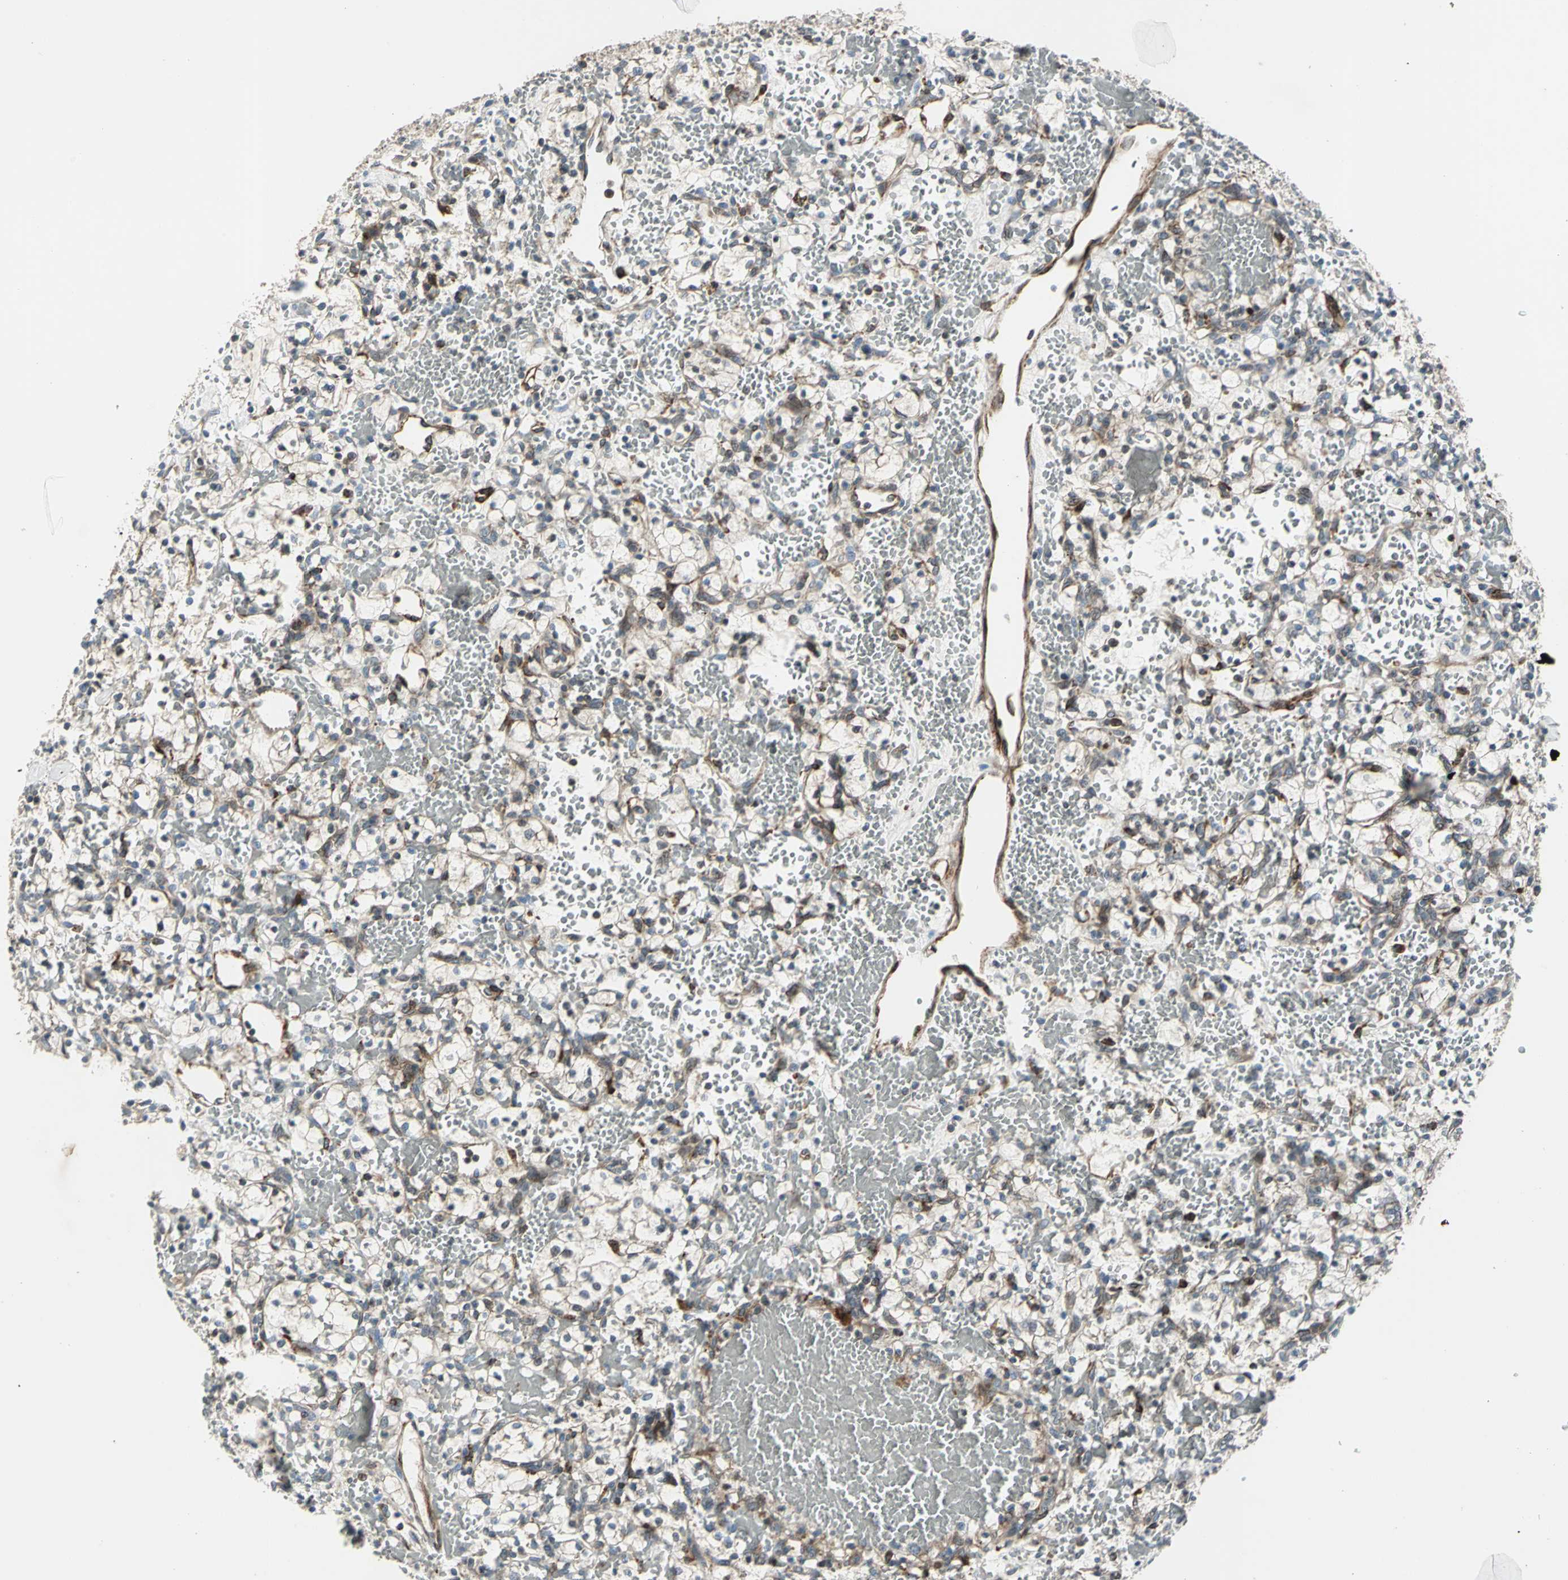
{"staining": {"intensity": "weak", "quantity": "25%-75%", "location": "cytoplasmic/membranous"}, "tissue": "renal cancer", "cell_type": "Tumor cells", "image_type": "cancer", "snomed": [{"axis": "morphology", "description": "Adenocarcinoma, NOS"}, {"axis": "topography", "description": "Kidney"}], "caption": "Protein expression analysis of adenocarcinoma (renal) reveals weak cytoplasmic/membranous staining in approximately 25%-75% of tumor cells.", "gene": "HTATIP2", "patient": {"sex": "female", "age": 60}}